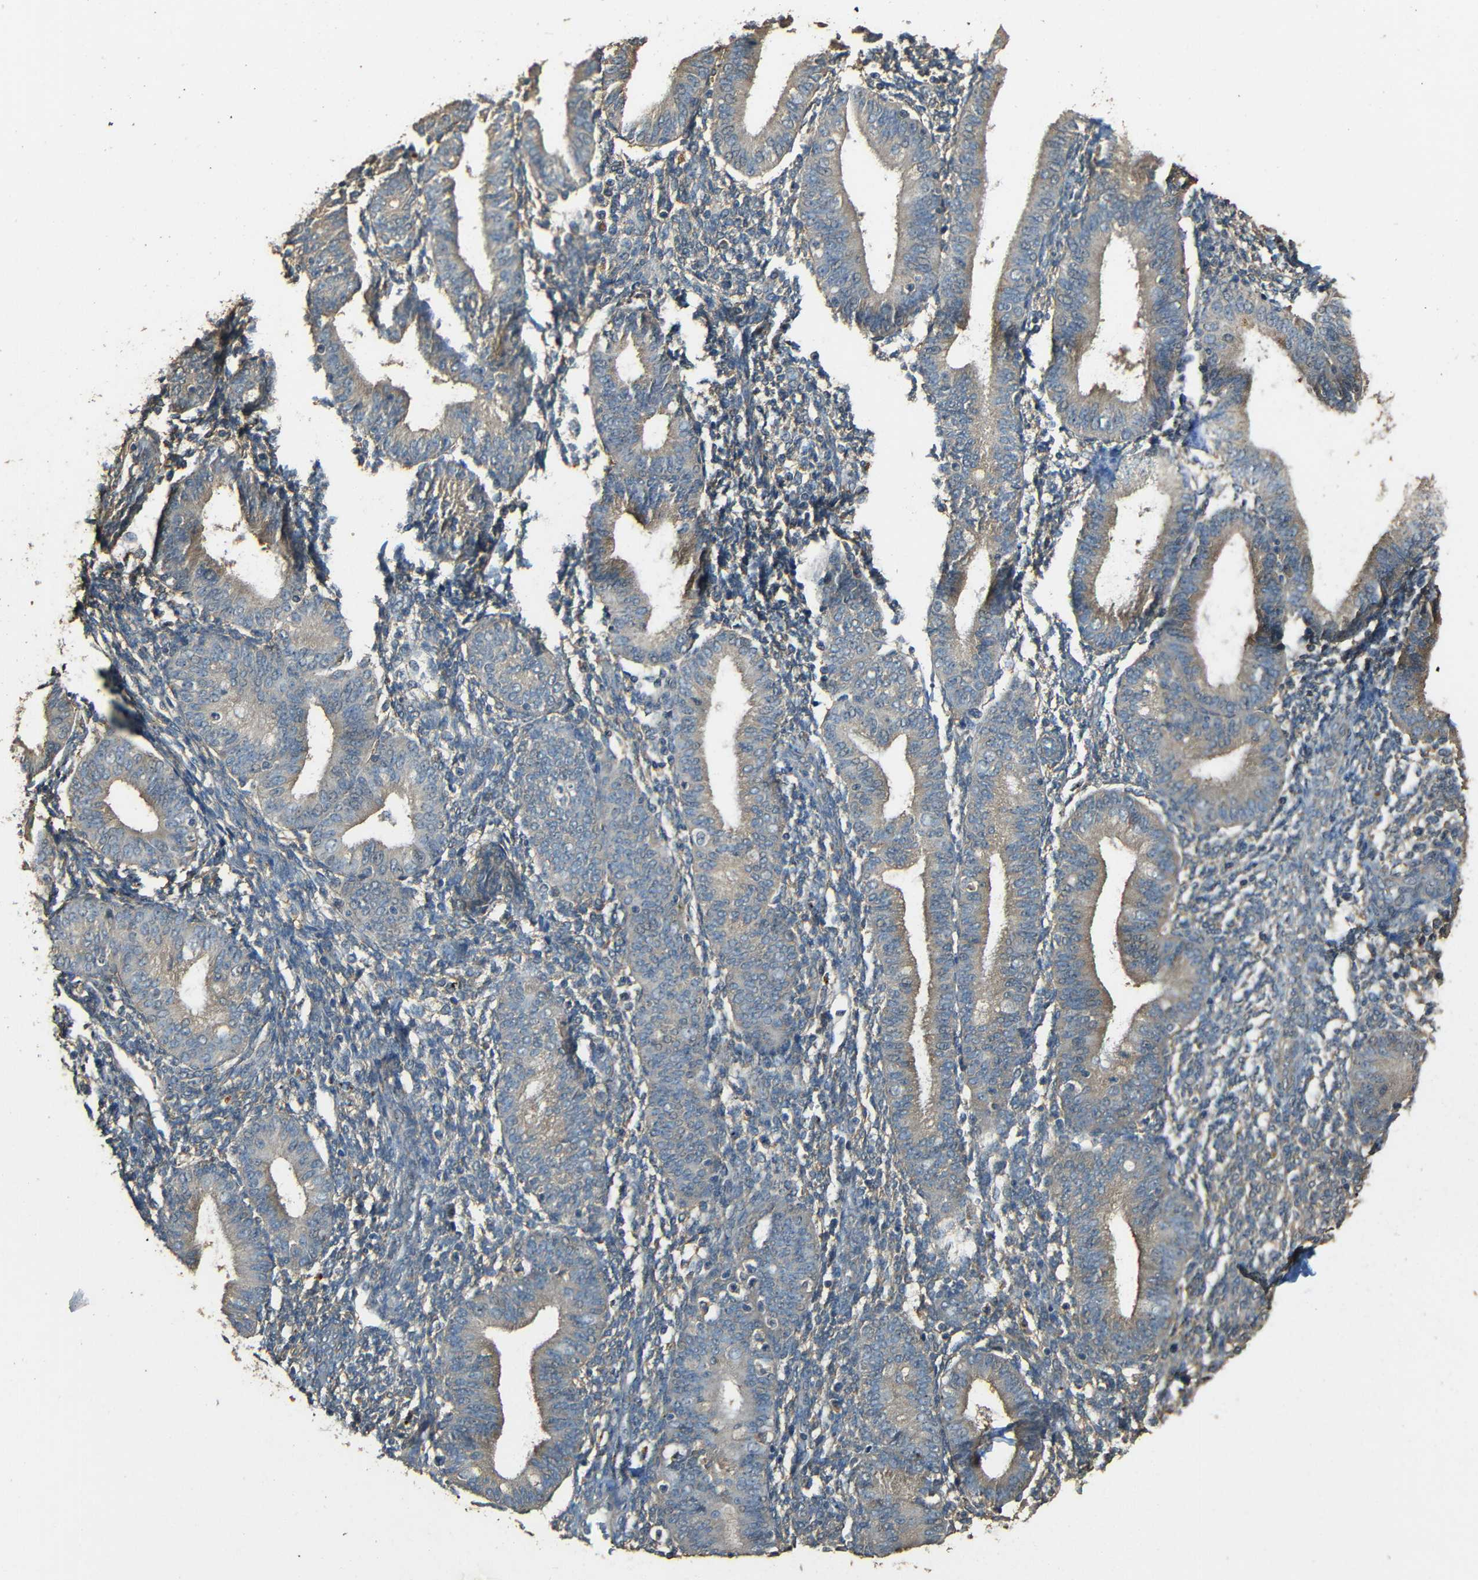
{"staining": {"intensity": "weak", "quantity": "25%-75%", "location": "cytoplasmic/membranous"}, "tissue": "endometrium", "cell_type": "Cells in endometrial stroma", "image_type": "normal", "snomed": [{"axis": "morphology", "description": "Normal tissue, NOS"}, {"axis": "topography", "description": "Endometrium"}], "caption": "IHC of benign endometrium exhibits low levels of weak cytoplasmic/membranous expression in about 25%-75% of cells in endometrial stroma. (DAB = brown stain, brightfield microscopy at high magnification).", "gene": "PDE5A", "patient": {"sex": "female", "age": 61}}